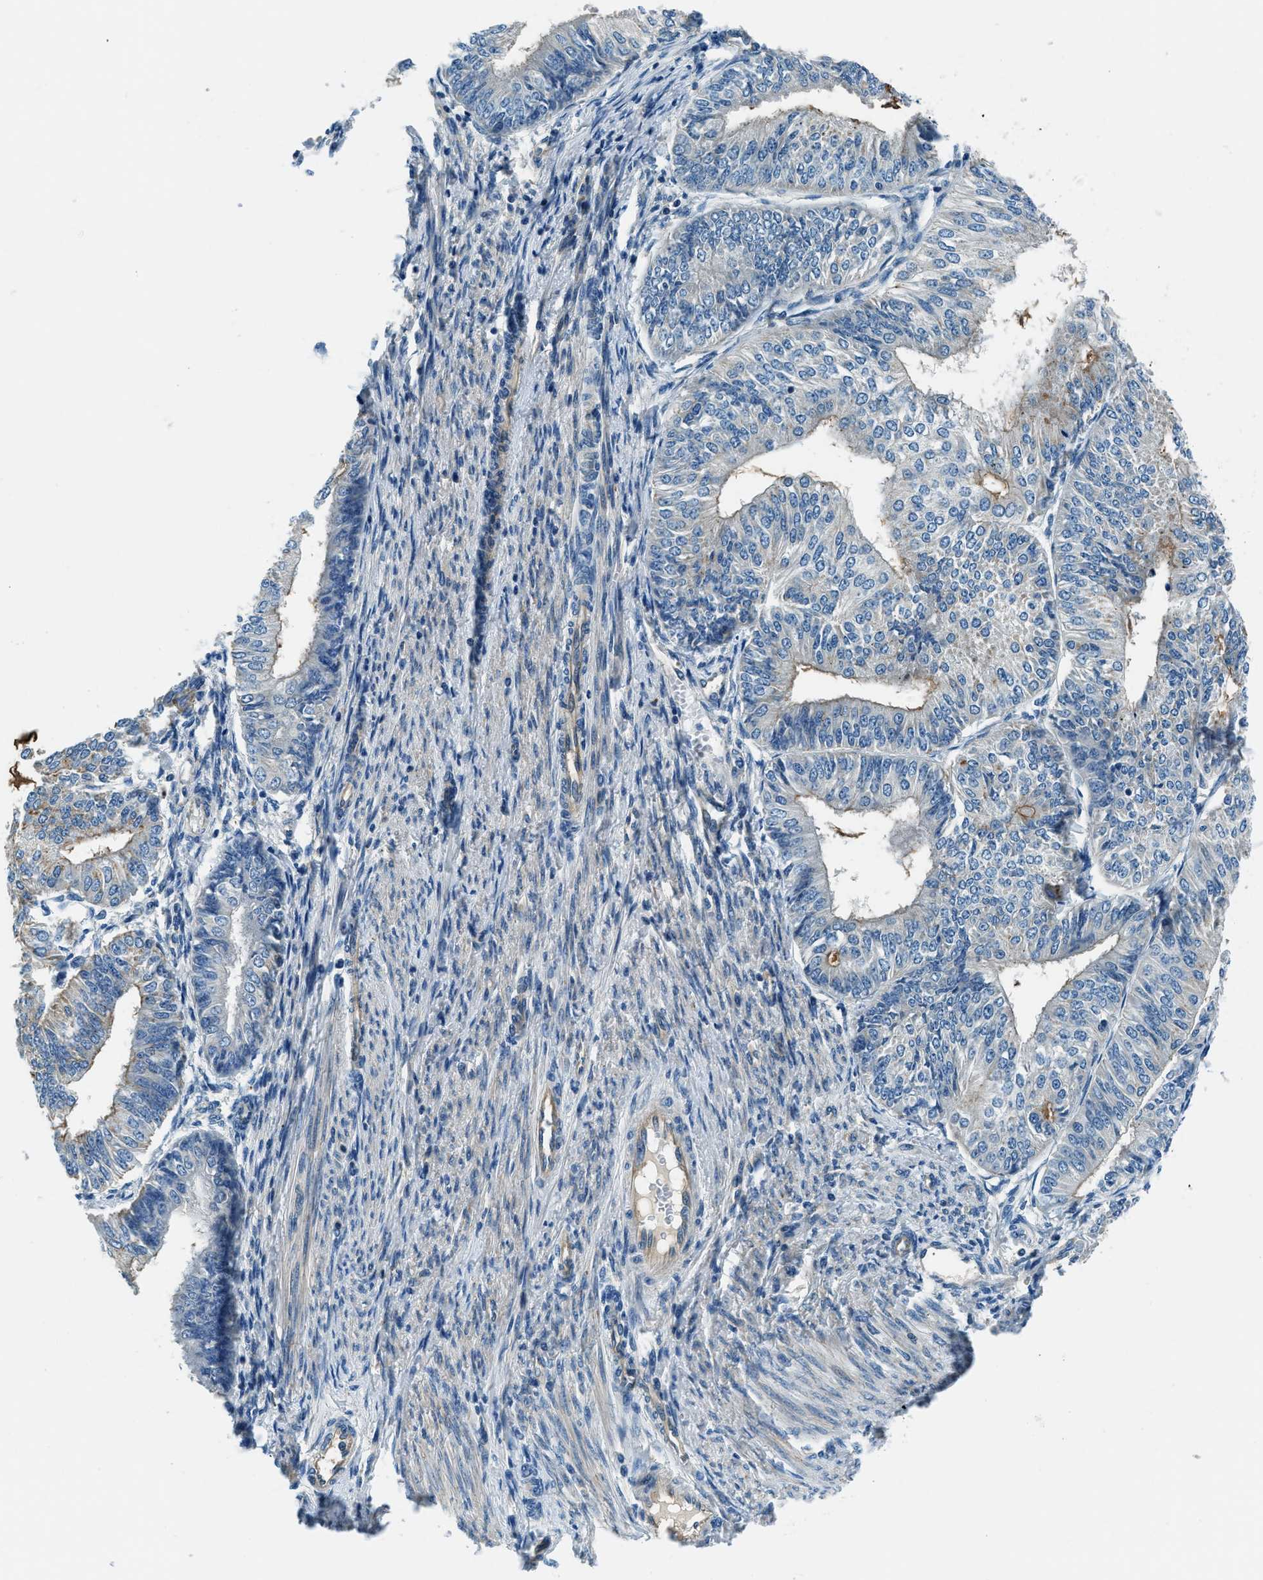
{"staining": {"intensity": "negative", "quantity": "none", "location": "none"}, "tissue": "endometrial cancer", "cell_type": "Tumor cells", "image_type": "cancer", "snomed": [{"axis": "morphology", "description": "Adenocarcinoma, NOS"}, {"axis": "topography", "description": "Endometrium"}], "caption": "Image shows no significant protein staining in tumor cells of adenocarcinoma (endometrial). (IHC, brightfield microscopy, high magnification).", "gene": "SLC19A2", "patient": {"sex": "female", "age": 58}}